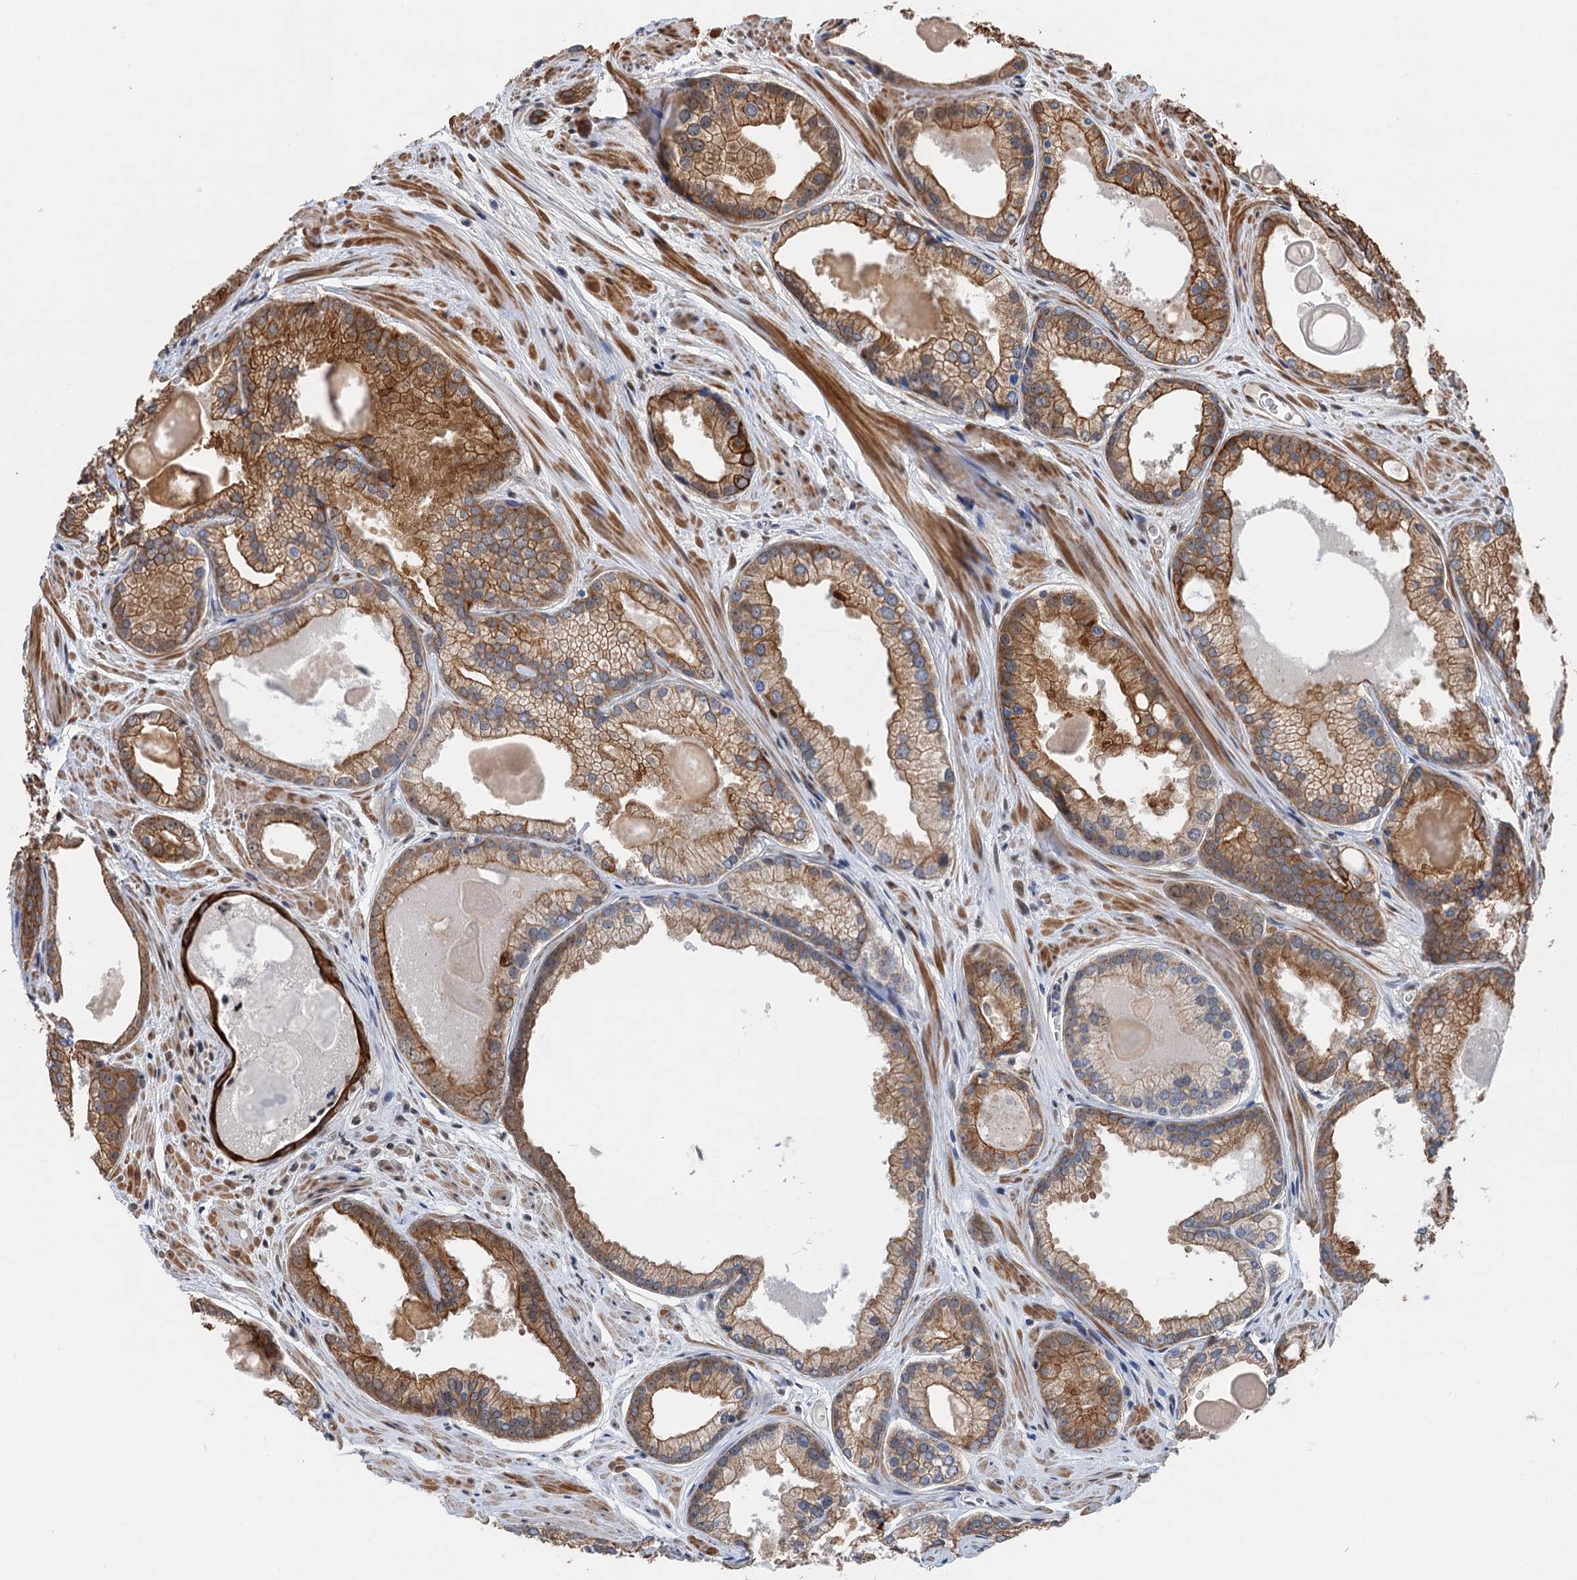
{"staining": {"intensity": "moderate", "quantity": "25%-75%", "location": "cytoplasmic/membranous"}, "tissue": "prostate cancer", "cell_type": "Tumor cells", "image_type": "cancer", "snomed": [{"axis": "morphology", "description": "Adenocarcinoma, Low grade"}, {"axis": "topography", "description": "Prostate"}], "caption": "Prostate cancer (adenocarcinoma (low-grade)) was stained to show a protein in brown. There is medium levels of moderate cytoplasmic/membranous staining in about 25%-75% of tumor cells.", "gene": "TTC31", "patient": {"sex": "male", "age": 54}}